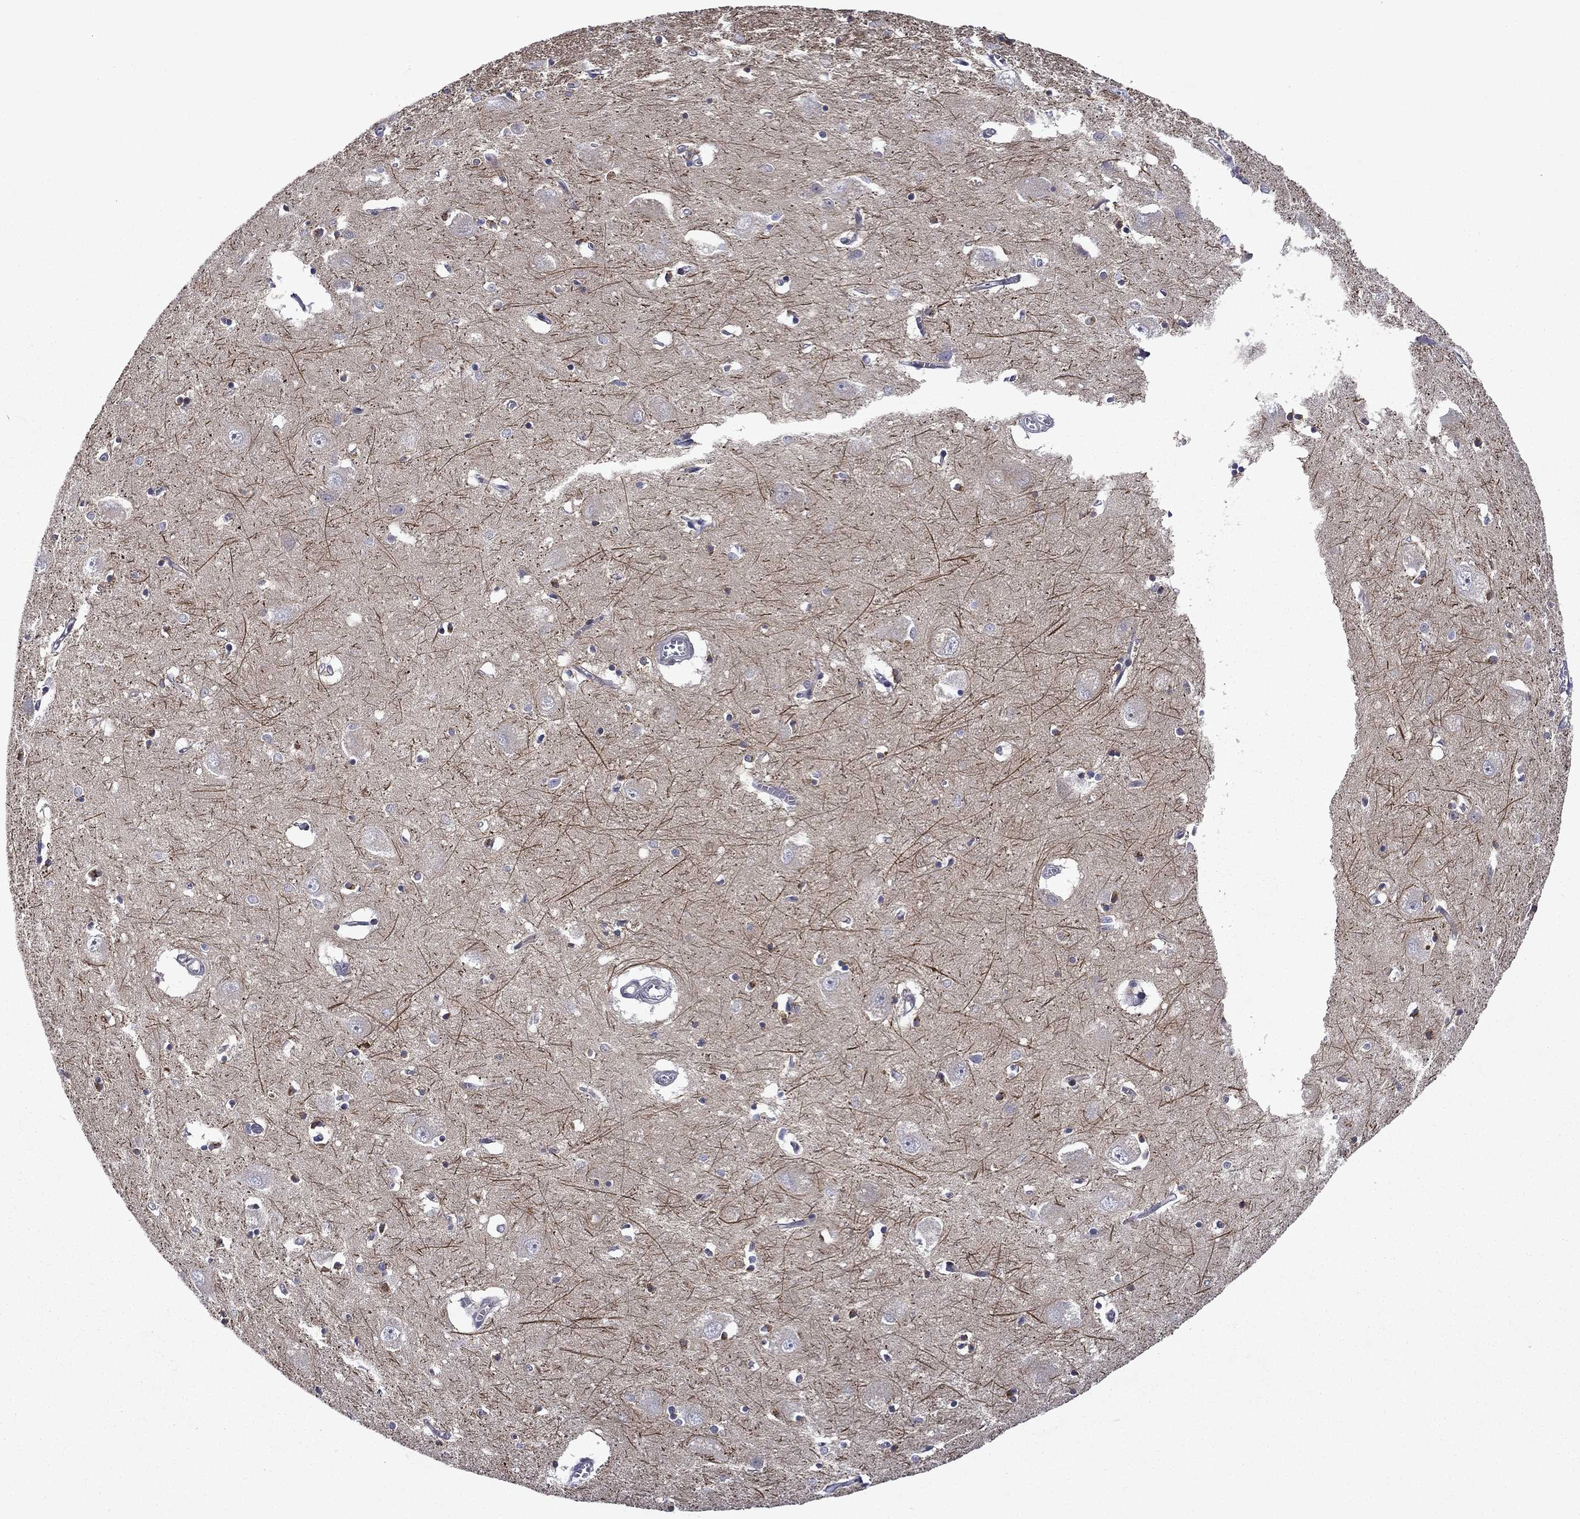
{"staining": {"intensity": "negative", "quantity": "none", "location": "none"}, "tissue": "caudate", "cell_type": "Glial cells", "image_type": "normal", "snomed": [{"axis": "morphology", "description": "Normal tissue, NOS"}, {"axis": "topography", "description": "Lateral ventricle wall"}], "caption": "This image is of unremarkable caudate stained with immunohistochemistry to label a protein in brown with the nuclei are counter-stained blue. There is no positivity in glial cells.", "gene": "B3GAT1", "patient": {"sex": "male", "age": 54}}